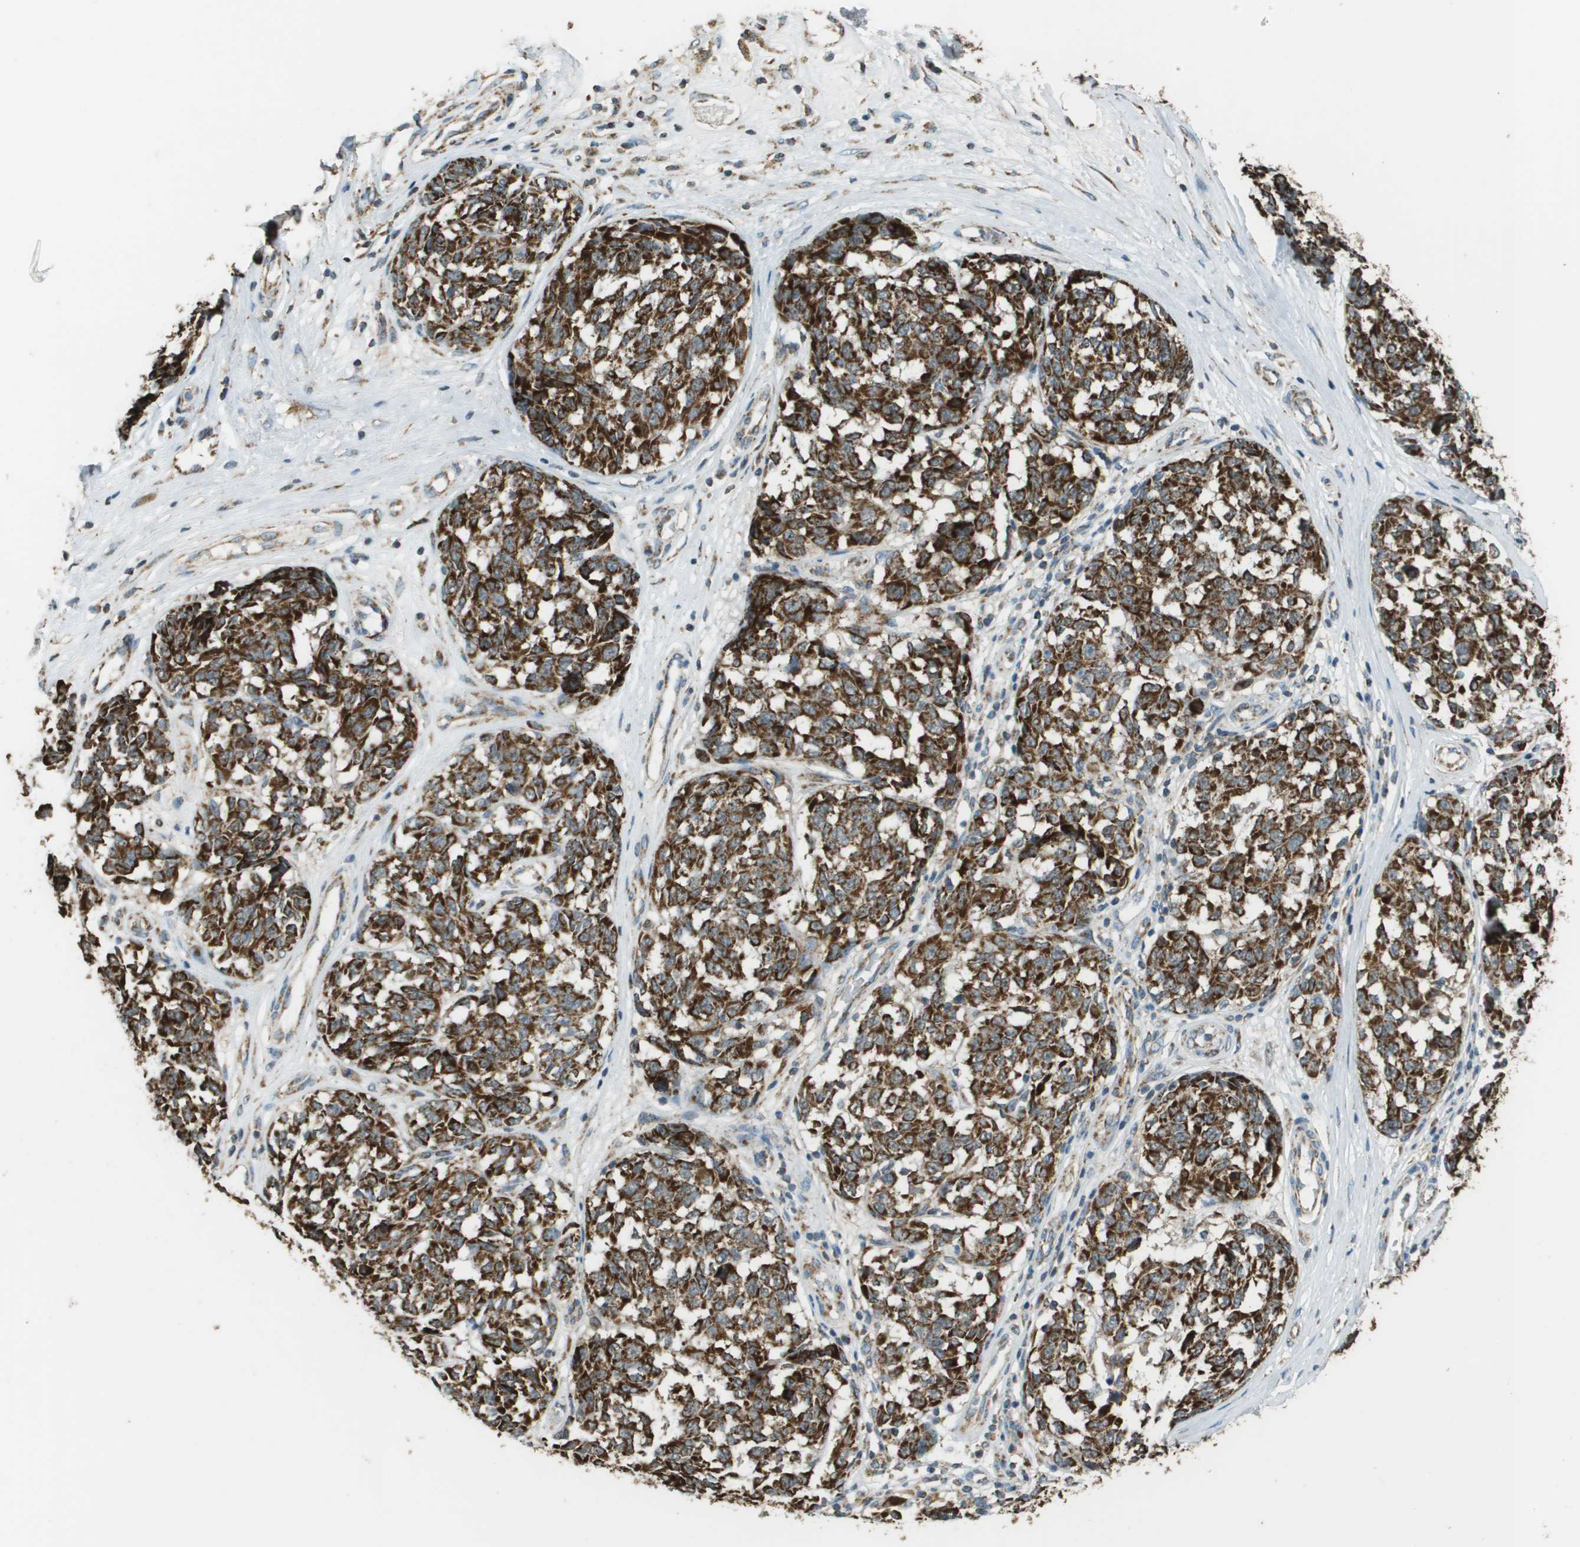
{"staining": {"intensity": "strong", "quantity": ">75%", "location": "cytoplasmic/membranous"}, "tissue": "melanoma", "cell_type": "Tumor cells", "image_type": "cancer", "snomed": [{"axis": "morphology", "description": "Malignant melanoma, NOS"}, {"axis": "topography", "description": "Skin"}], "caption": "Immunohistochemical staining of malignant melanoma demonstrates high levels of strong cytoplasmic/membranous protein staining in about >75% of tumor cells.", "gene": "FH", "patient": {"sex": "female", "age": 64}}